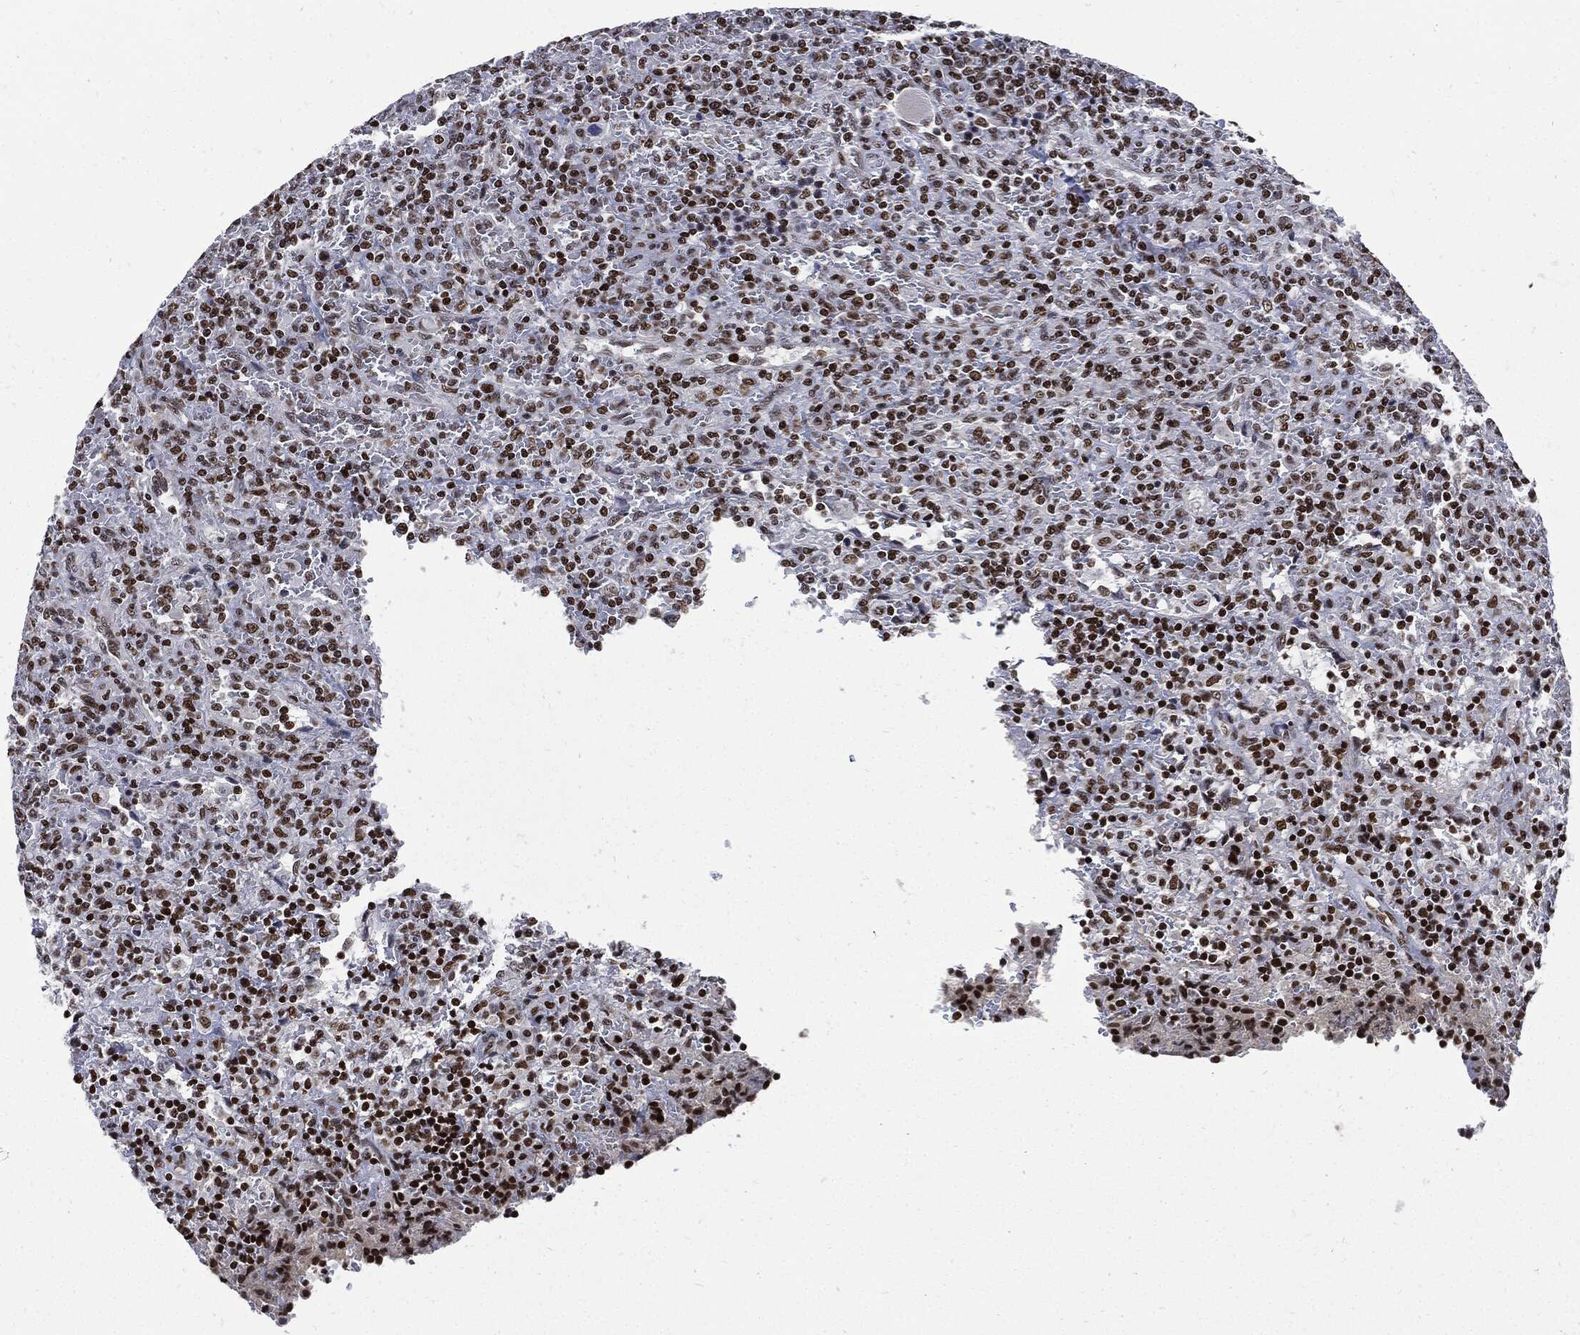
{"staining": {"intensity": "strong", "quantity": ">75%", "location": "nuclear"}, "tissue": "lymphoma", "cell_type": "Tumor cells", "image_type": "cancer", "snomed": [{"axis": "morphology", "description": "Malignant lymphoma, non-Hodgkin's type, Low grade"}, {"axis": "topography", "description": "Spleen"}], "caption": "Protein staining exhibits strong nuclear expression in approximately >75% of tumor cells in low-grade malignant lymphoma, non-Hodgkin's type. (Brightfield microscopy of DAB IHC at high magnification).", "gene": "TERF2", "patient": {"sex": "male", "age": 62}}